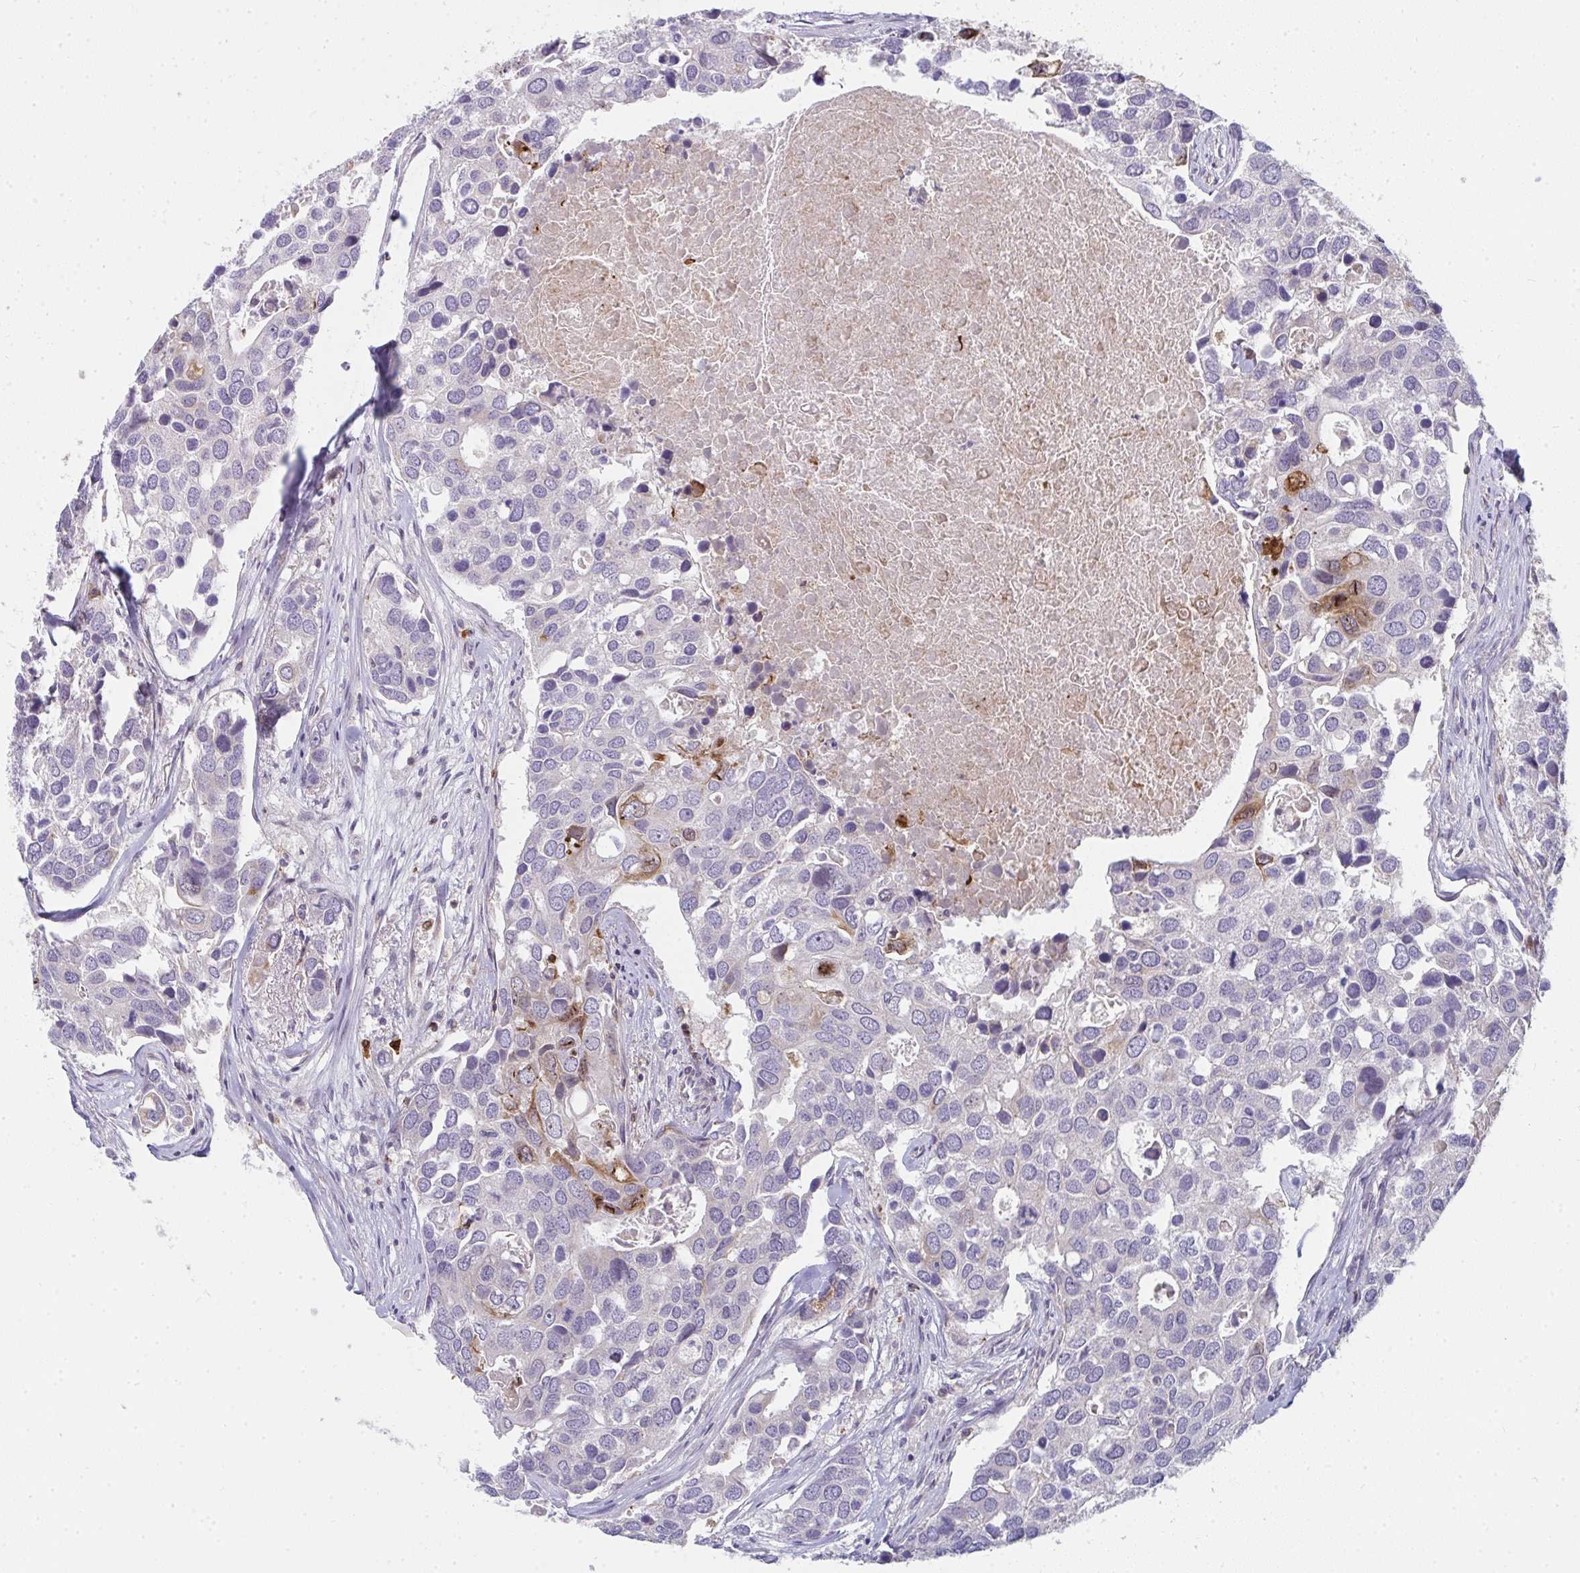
{"staining": {"intensity": "negative", "quantity": "none", "location": "none"}, "tissue": "breast cancer", "cell_type": "Tumor cells", "image_type": "cancer", "snomed": [{"axis": "morphology", "description": "Duct carcinoma"}, {"axis": "topography", "description": "Breast"}], "caption": "An immunohistochemistry image of breast cancer (invasive ductal carcinoma) is shown. There is no staining in tumor cells of breast cancer (invasive ductal carcinoma).", "gene": "CSF3R", "patient": {"sex": "female", "age": 83}}